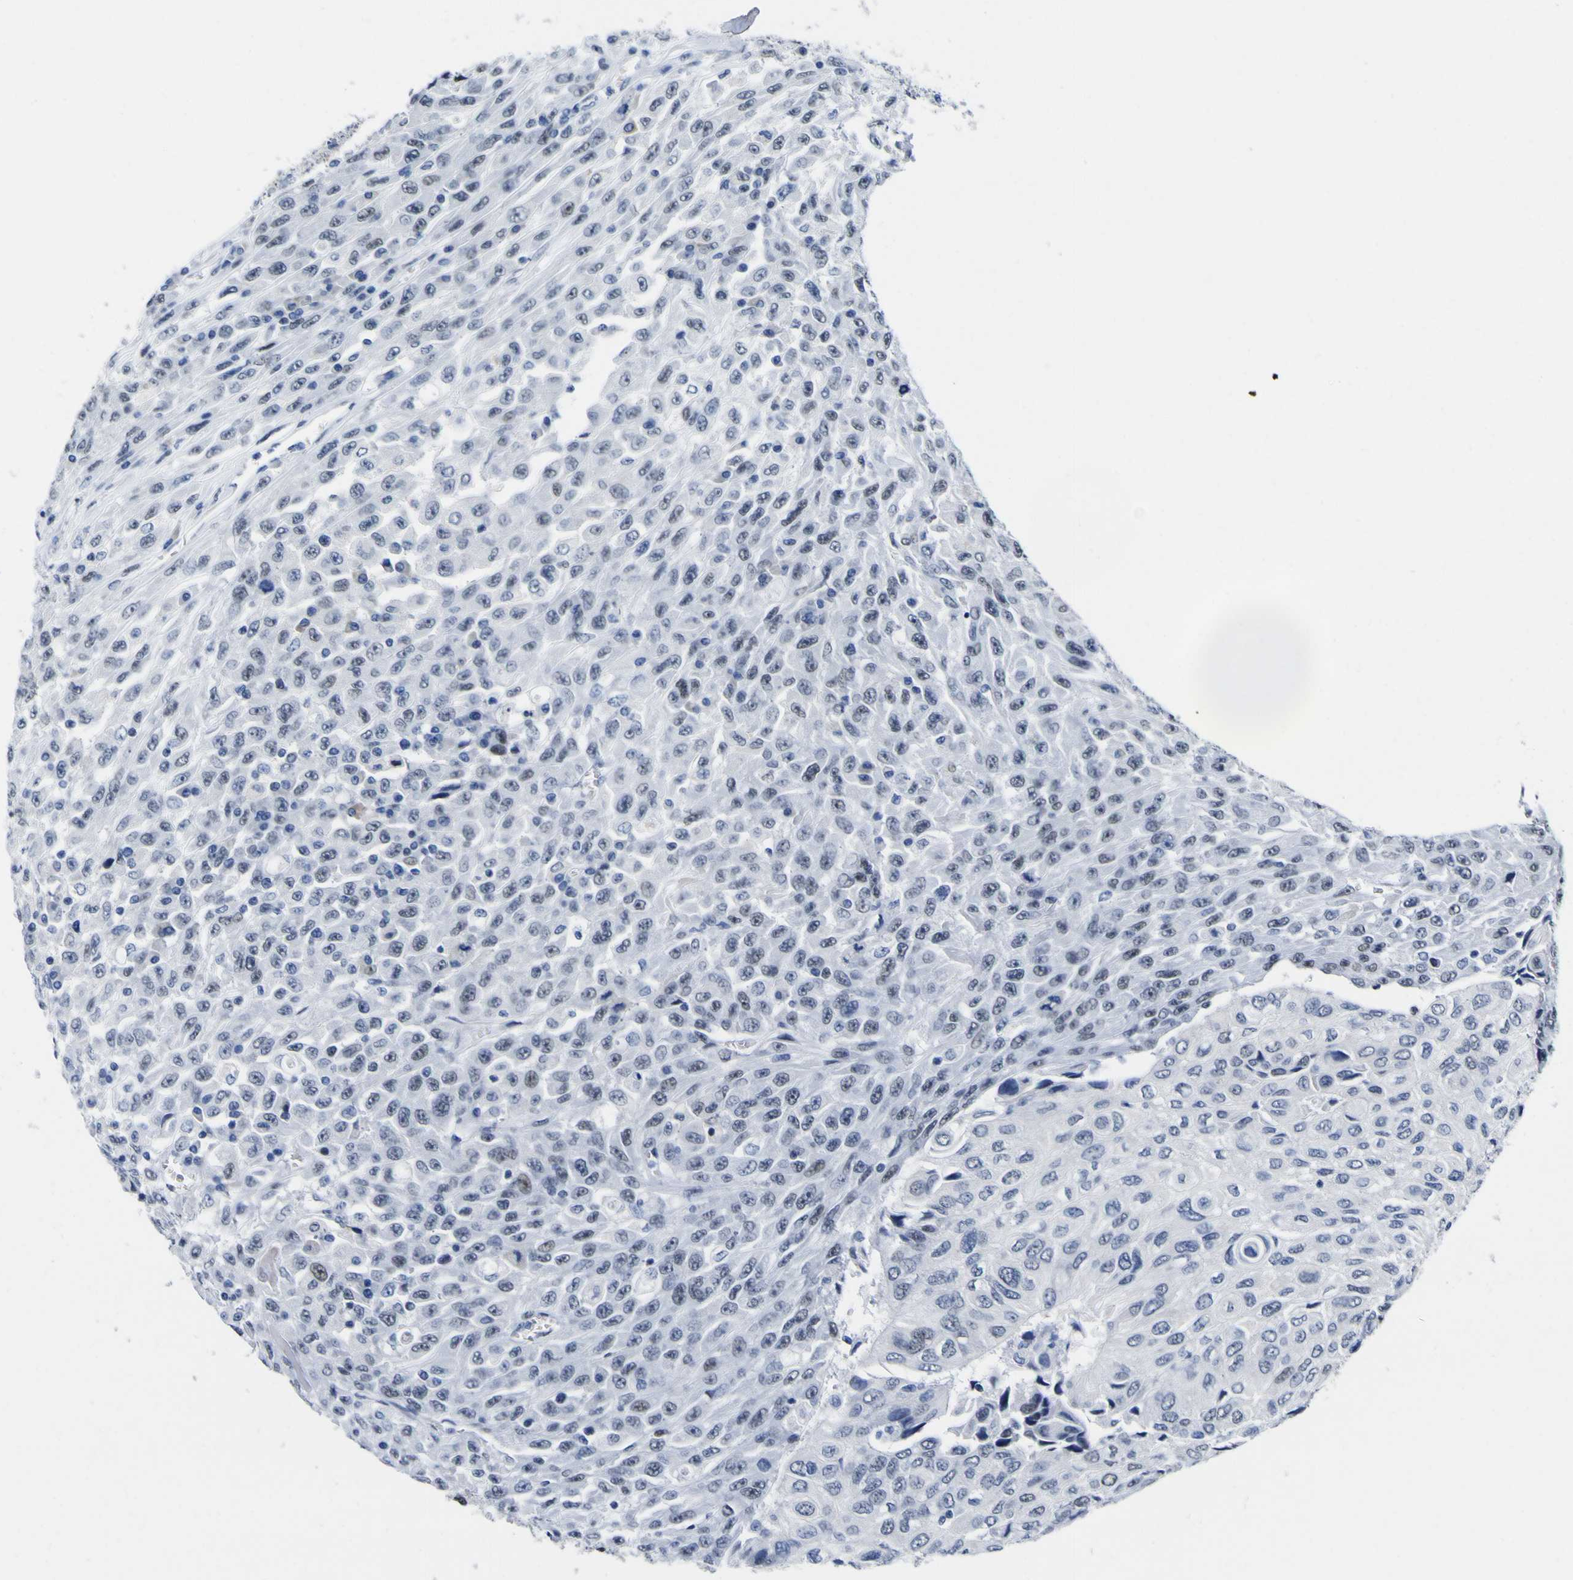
{"staining": {"intensity": "weak", "quantity": "<25%", "location": "nuclear"}, "tissue": "urothelial cancer", "cell_type": "Tumor cells", "image_type": "cancer", "snomed": [{"axis": "morphology", "description": "Urothelial carcinoma, High grade"}, {"axis": "topography", "description": "Urinary bladder"}], "caption": "An immunohistochemistry photomicrograph of urothelial cancer is shown. There is no staining in tumor cells of urothelial cancer. (Brightfield microscopy of DAB immunohistochemistry (IHC) at high magnification).", "gene": "MBD3", "patient": {"sex": "male", "age": 66}}